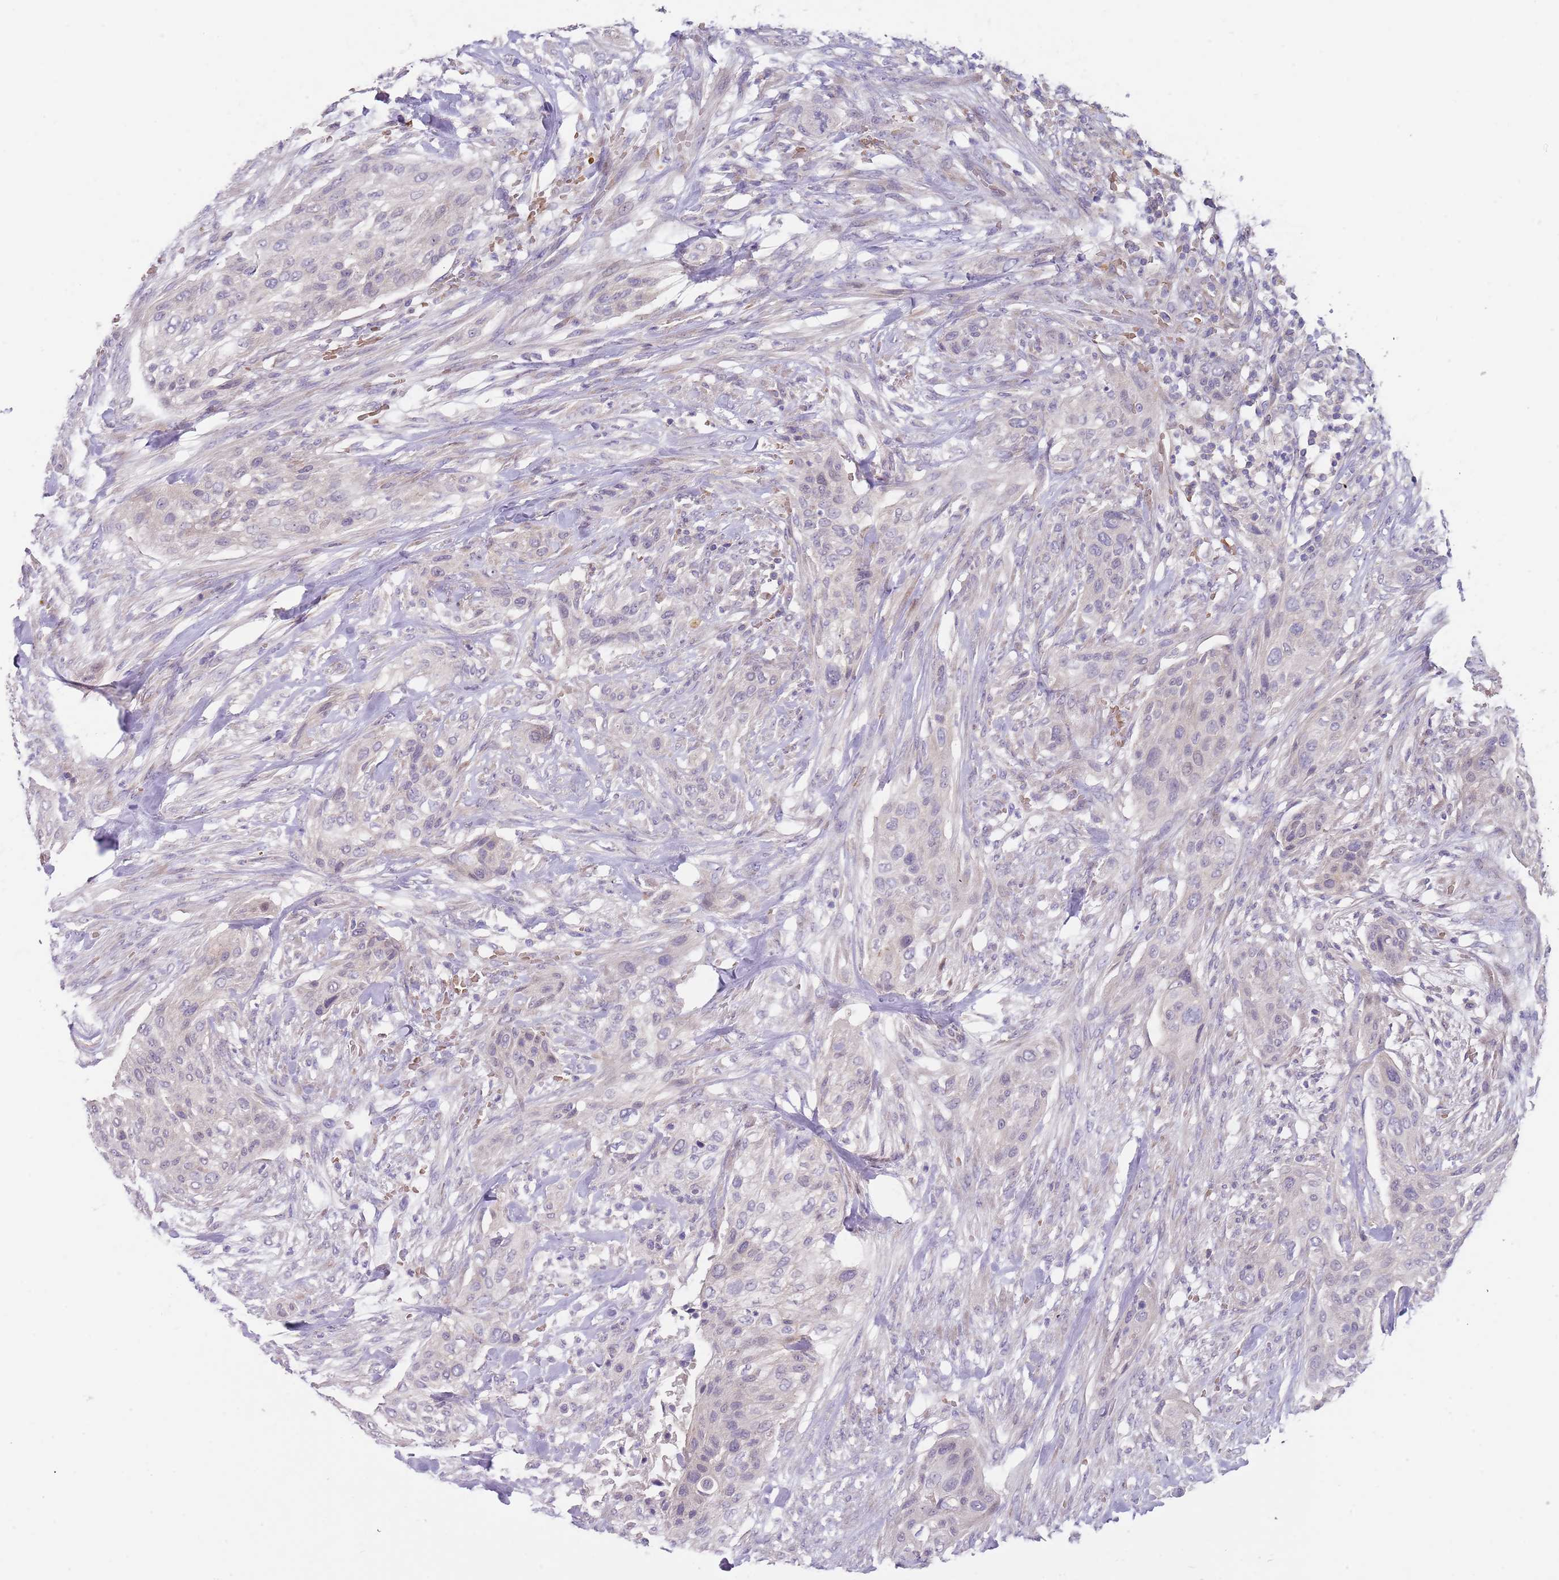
{"staining": {"intensity": "negative", "quantity": "none", "location": "none"}, "tissue": "urothelial cancer", "cell_type": "Tumor cells", "image_type": "cancer", "snomed": [{"axis": "morphology", "description": "Urothelial carcinoma, High grade"}, {"axis": "topography", "description": "Urinary bladder"}], "caption": "Tumor cells show no significant protein expression in urothelial carcinoma (high-grade).", "gene": "PRAC1", "patient": {"sex": "male", "age": 35}}